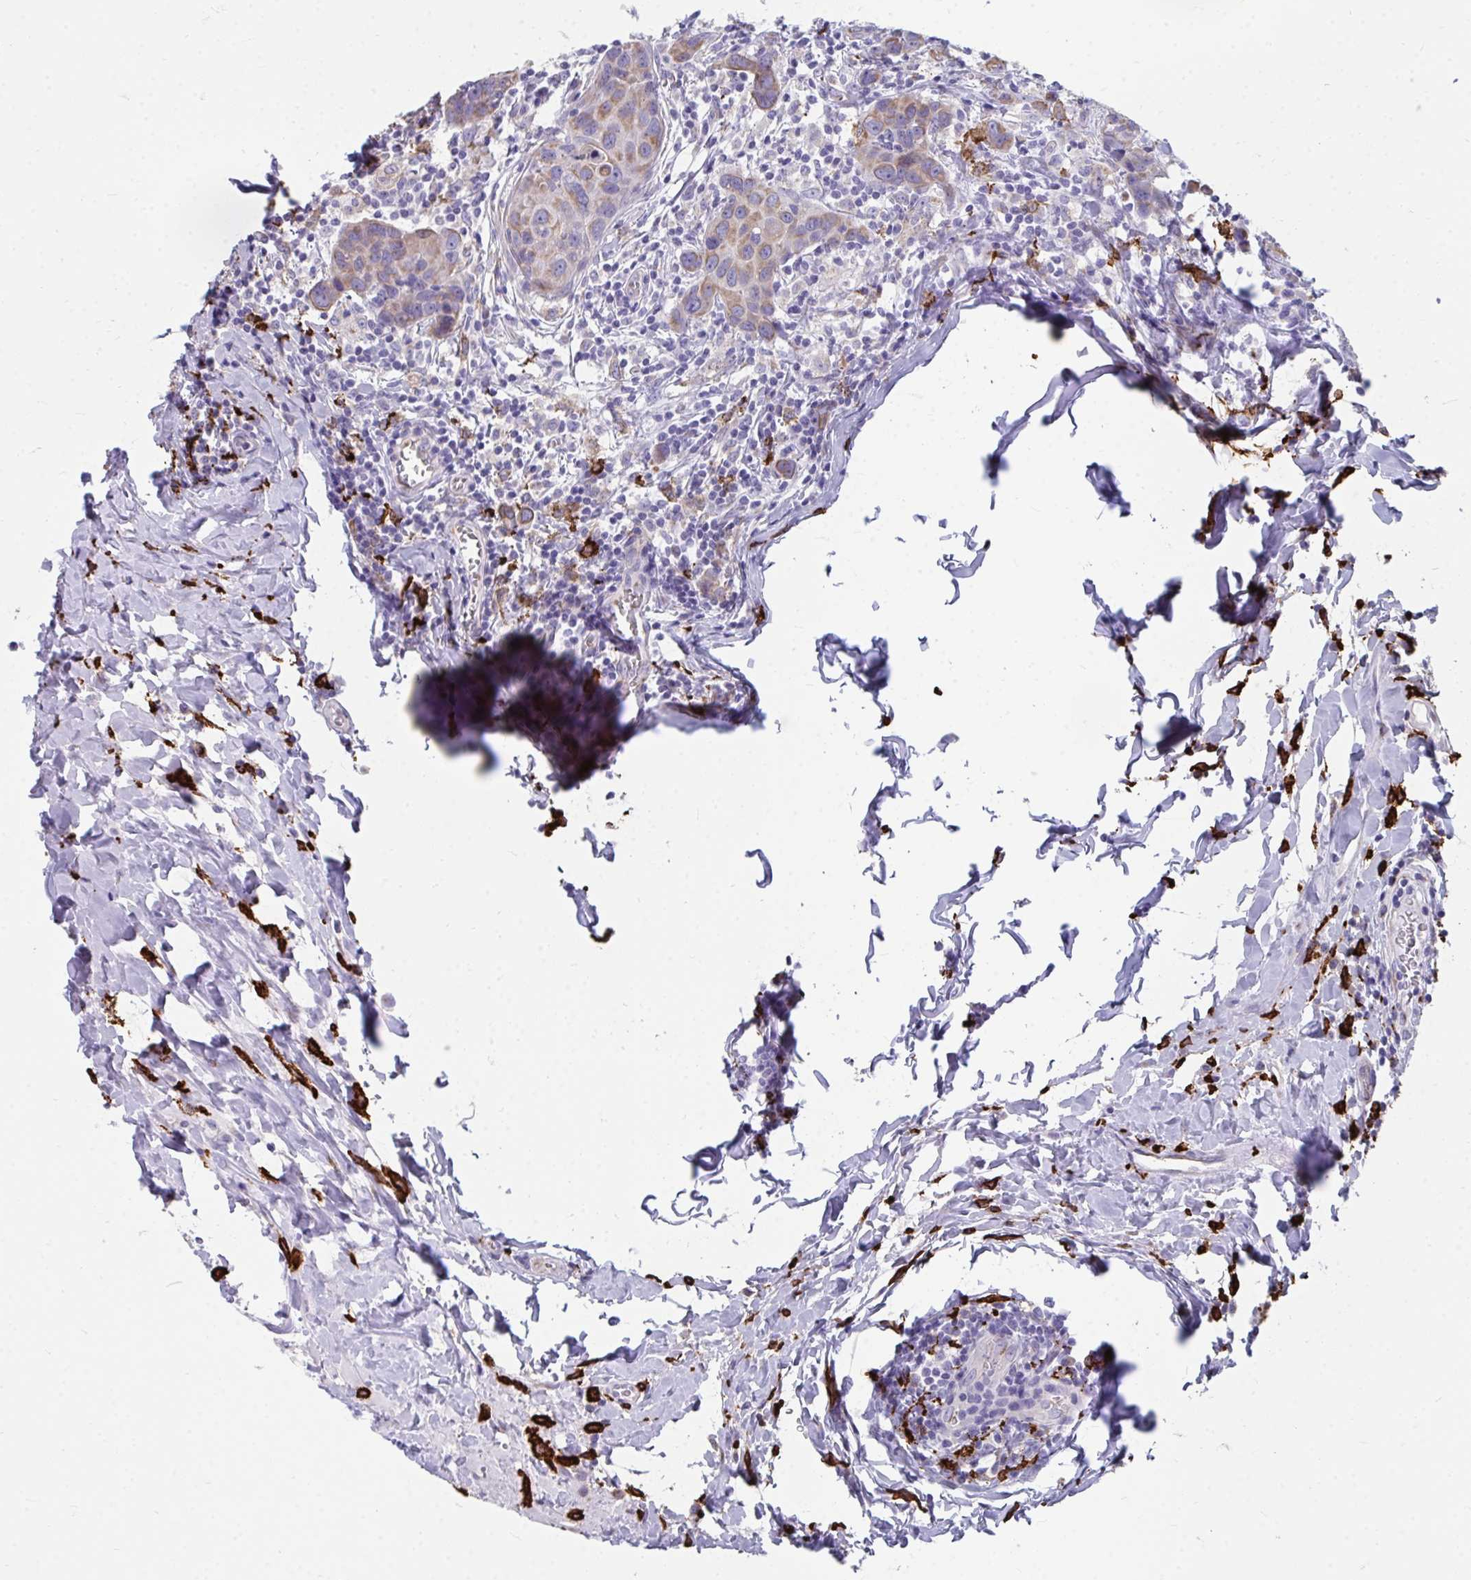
{"staining": {"intensity": "weak", "quantity": "25%-75%", "location": "cytoplasmic/membranous"}, "tissue": "breast cancer", "cell_type": "Tumor cells", "image_type": "cancer", "snomed": [{"axis": "morphology", "description": "Duct carcinoma"}, {"axis": "topography", "description": "Breast"}], "caption": "Immunohistochemical staining of breast cancer (infiltrating ductal carcinoma) shows low levels of weak cytoplasmic/membranous protein positivity in about 25%-75% of tumor cells.", "gene": "CD163", "patient": {"sex": "female", "age": 24}}